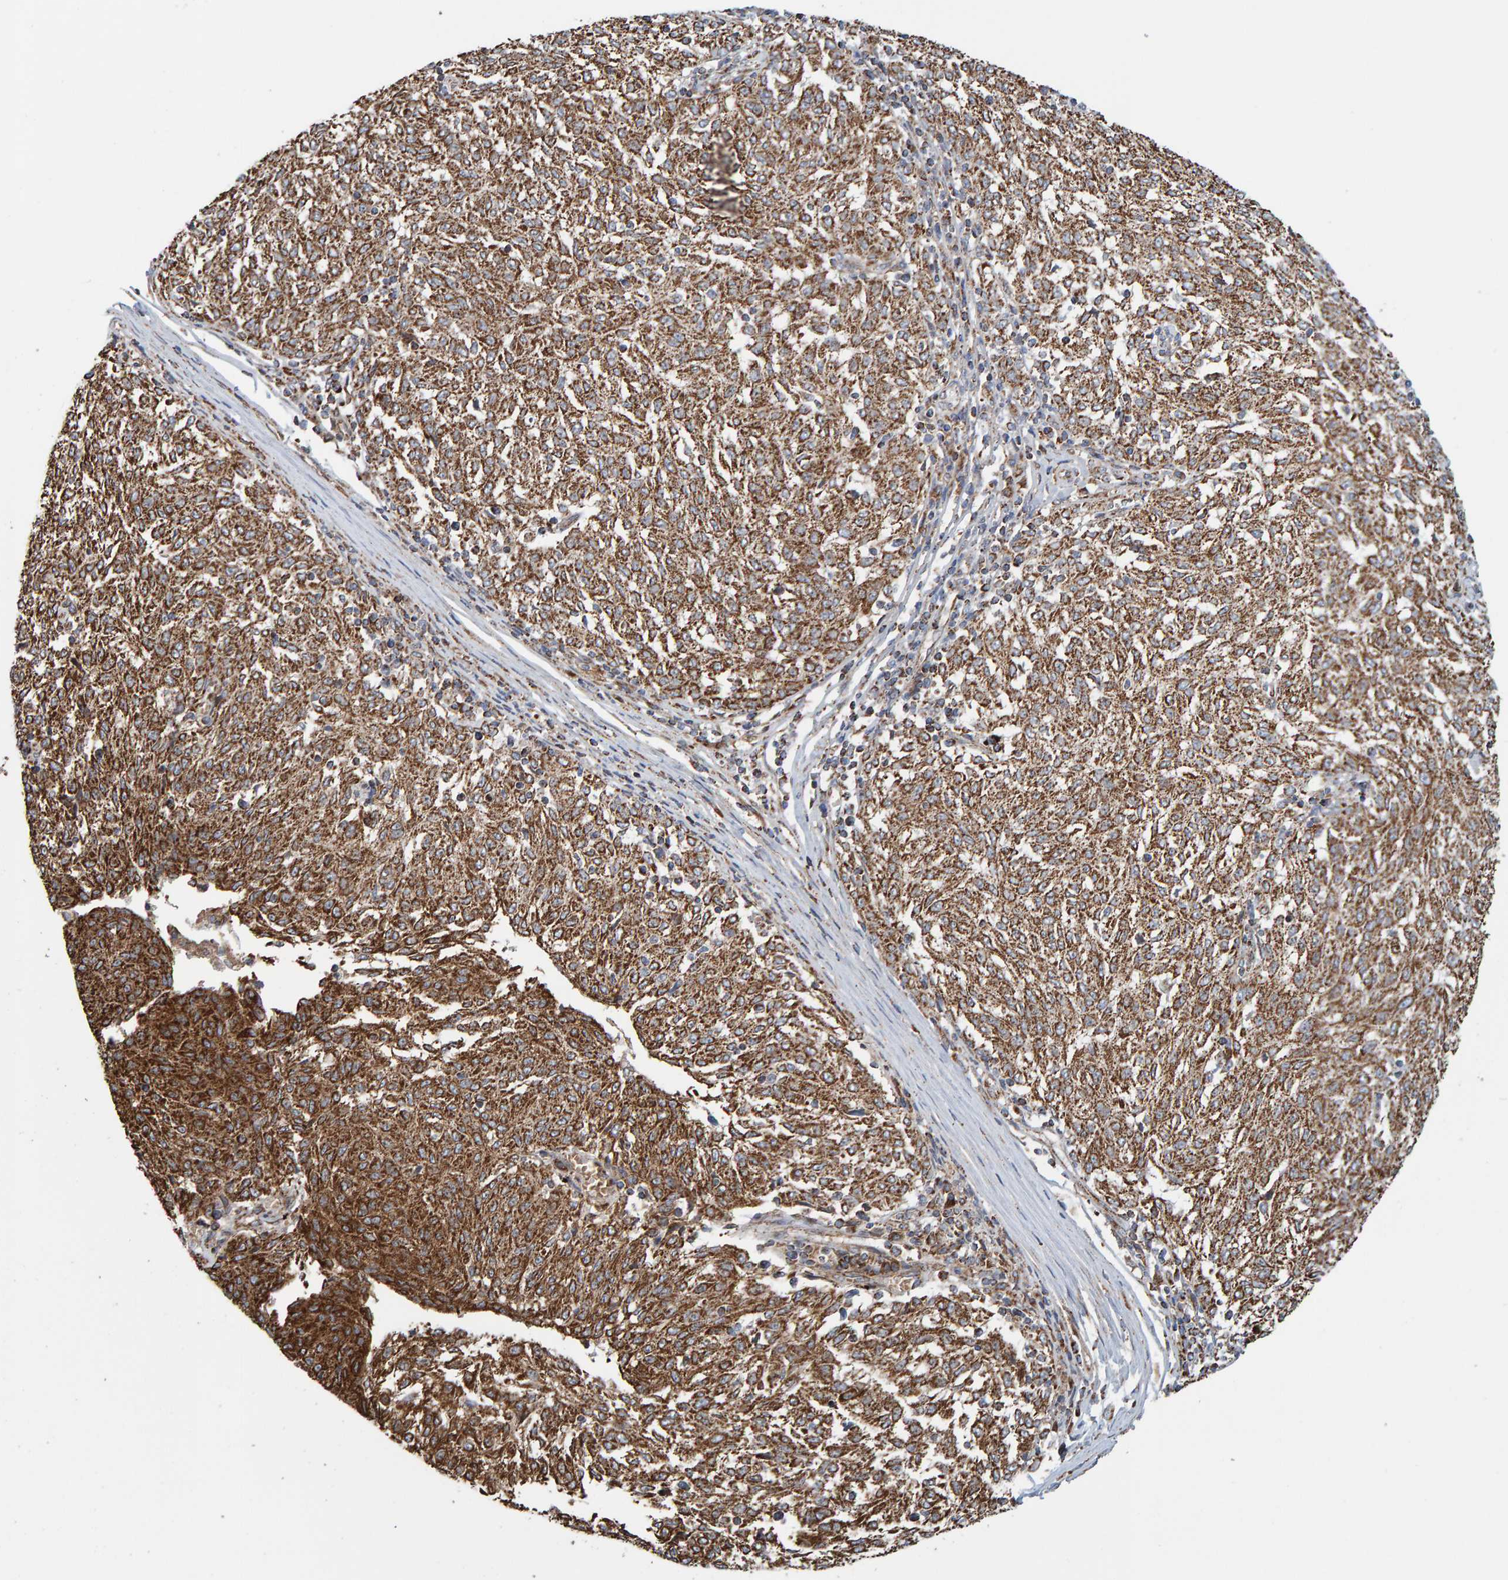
{"staining": {"intensity": "moderate", "quantity": ">75%", "location": "cytoplasmic/membranous"}, "tissue": "melanoma", "cell_type": "Tumor cells", "image_type": "cancer", "snomed": [{"axis": "morphology", "description": "Malignant melanoma, NOS"}, {"axis": "topography", "description": "Skin"}], "caption": "Malignant melanoma stained for a protein displays moderate cytoplasmic/membranous positivity in tumor cells. Using DAB (brown) and hematoxylin (blue) stains, captured at high magnification using brightfield microscopy.", "gene": "MRPL45", "patient": {"sex": "female", "age": 72}}